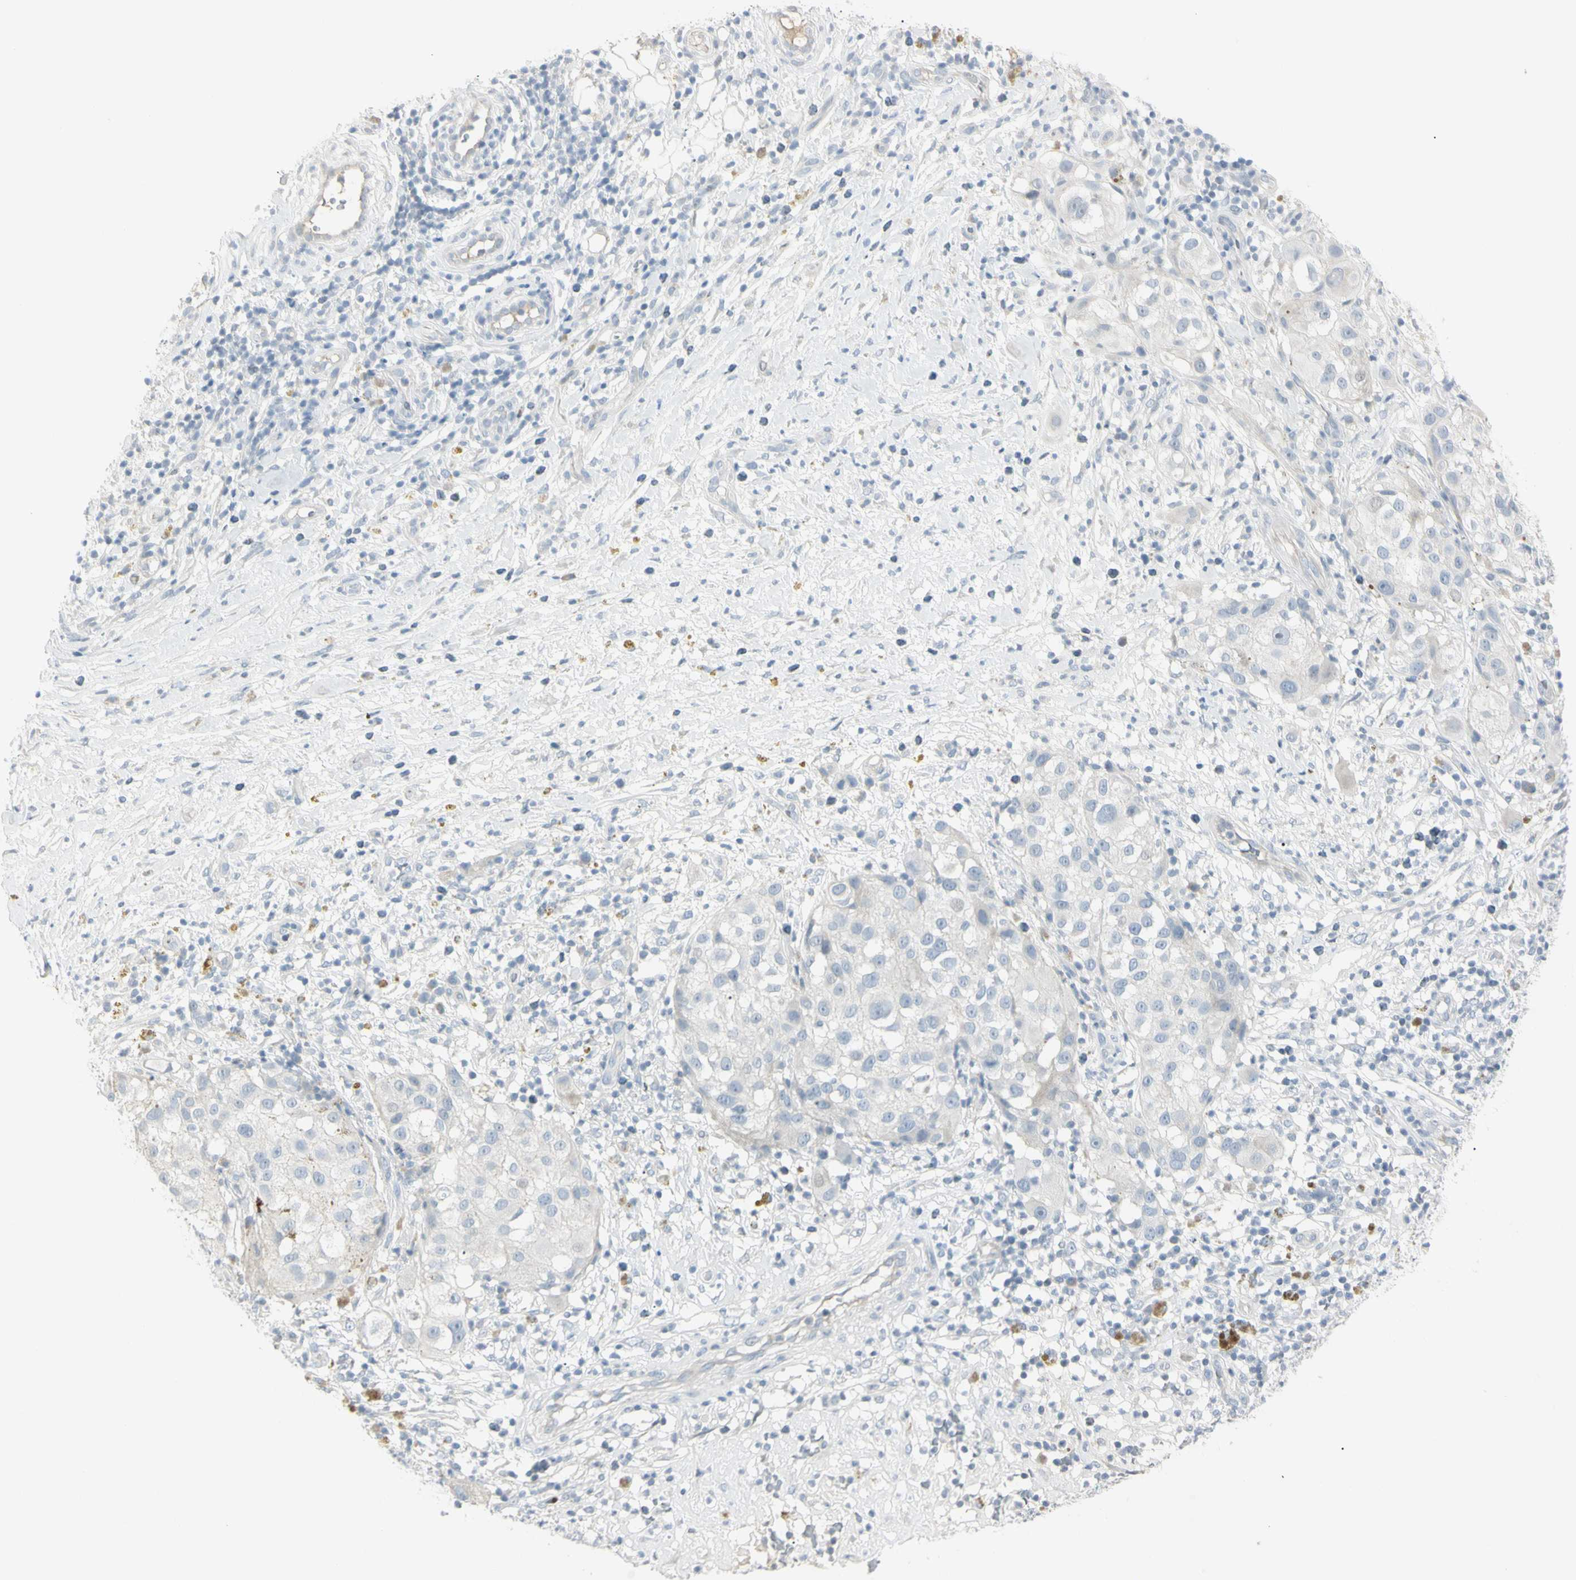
{"staining": {"intensity": "negative", "quantity": "none", "location": "none"}, "tissue": "melanoma", "cell_type": "Tumor cells", "image_type": "cancer", "snomed": [{"axis": "morphology", "description": "Necrosis, NOS"}, {"axis": "morphology", "description": "Malignant melanoma, NOS"}, {"axis": "topography", "description": "Skin"}], "caption": "Malignant melanoma was stained to show a protein in brown. There is no significant positivity in tumor cells.", "gene": "PIP", "patient": {"sex": "female", "age": 87}}